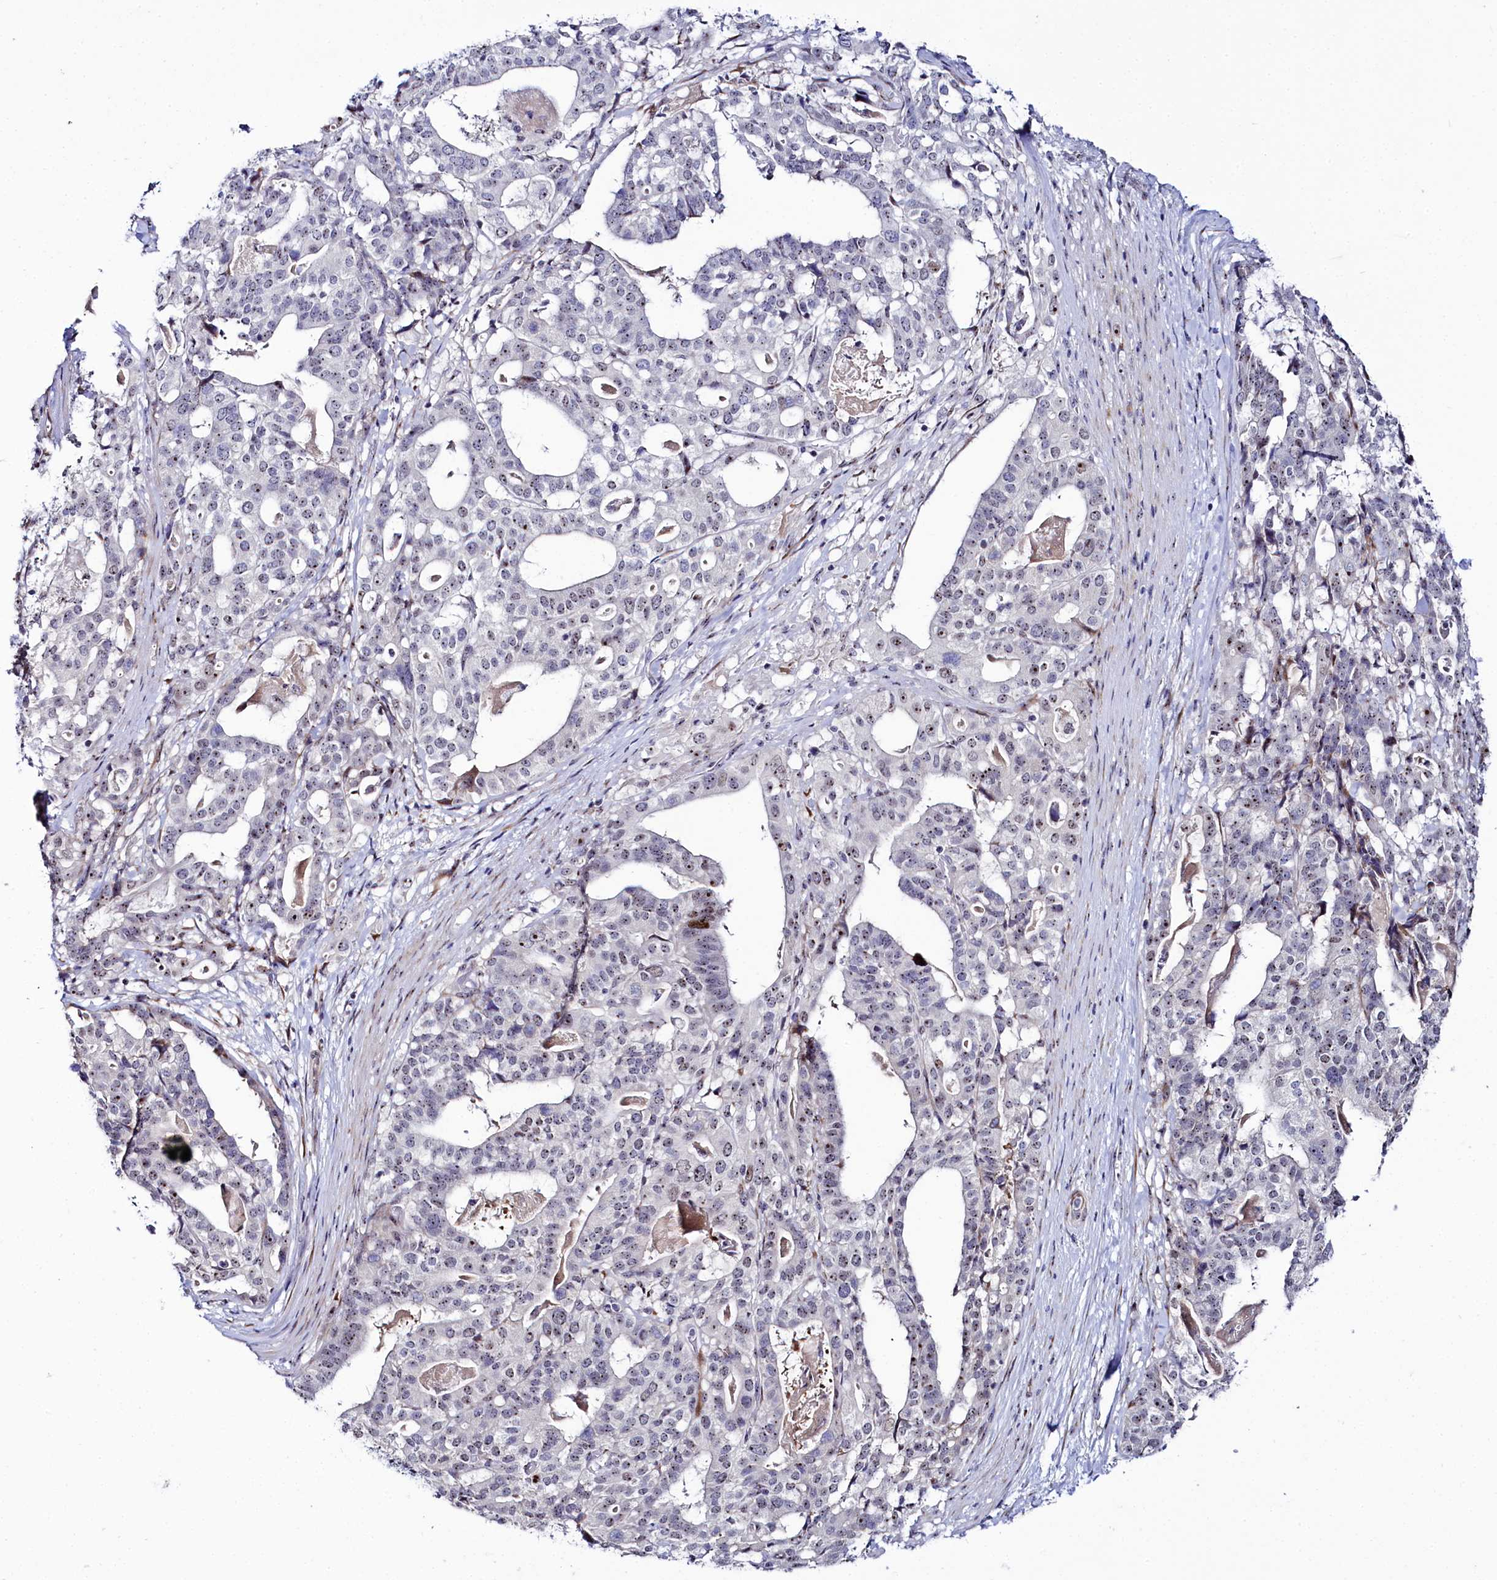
{"staining": {"intensity": "weak", "quantity": "<25%", "location": "nuclear"}, "tissue": "stomach cancer", "cell_type": "Tumor cells", "image_type": "cancer", "snomed": [{"axis": "morphology", "description": "Adenocarcinoma, NOS"}, {"axis": "topography", "description": "Stomach"}], "caption": "Tumor cells show no significant positivity in adenocarcinoma (stomach).", "gene": "TCOF1", "patient": {"sex": "male", "age": 48}}